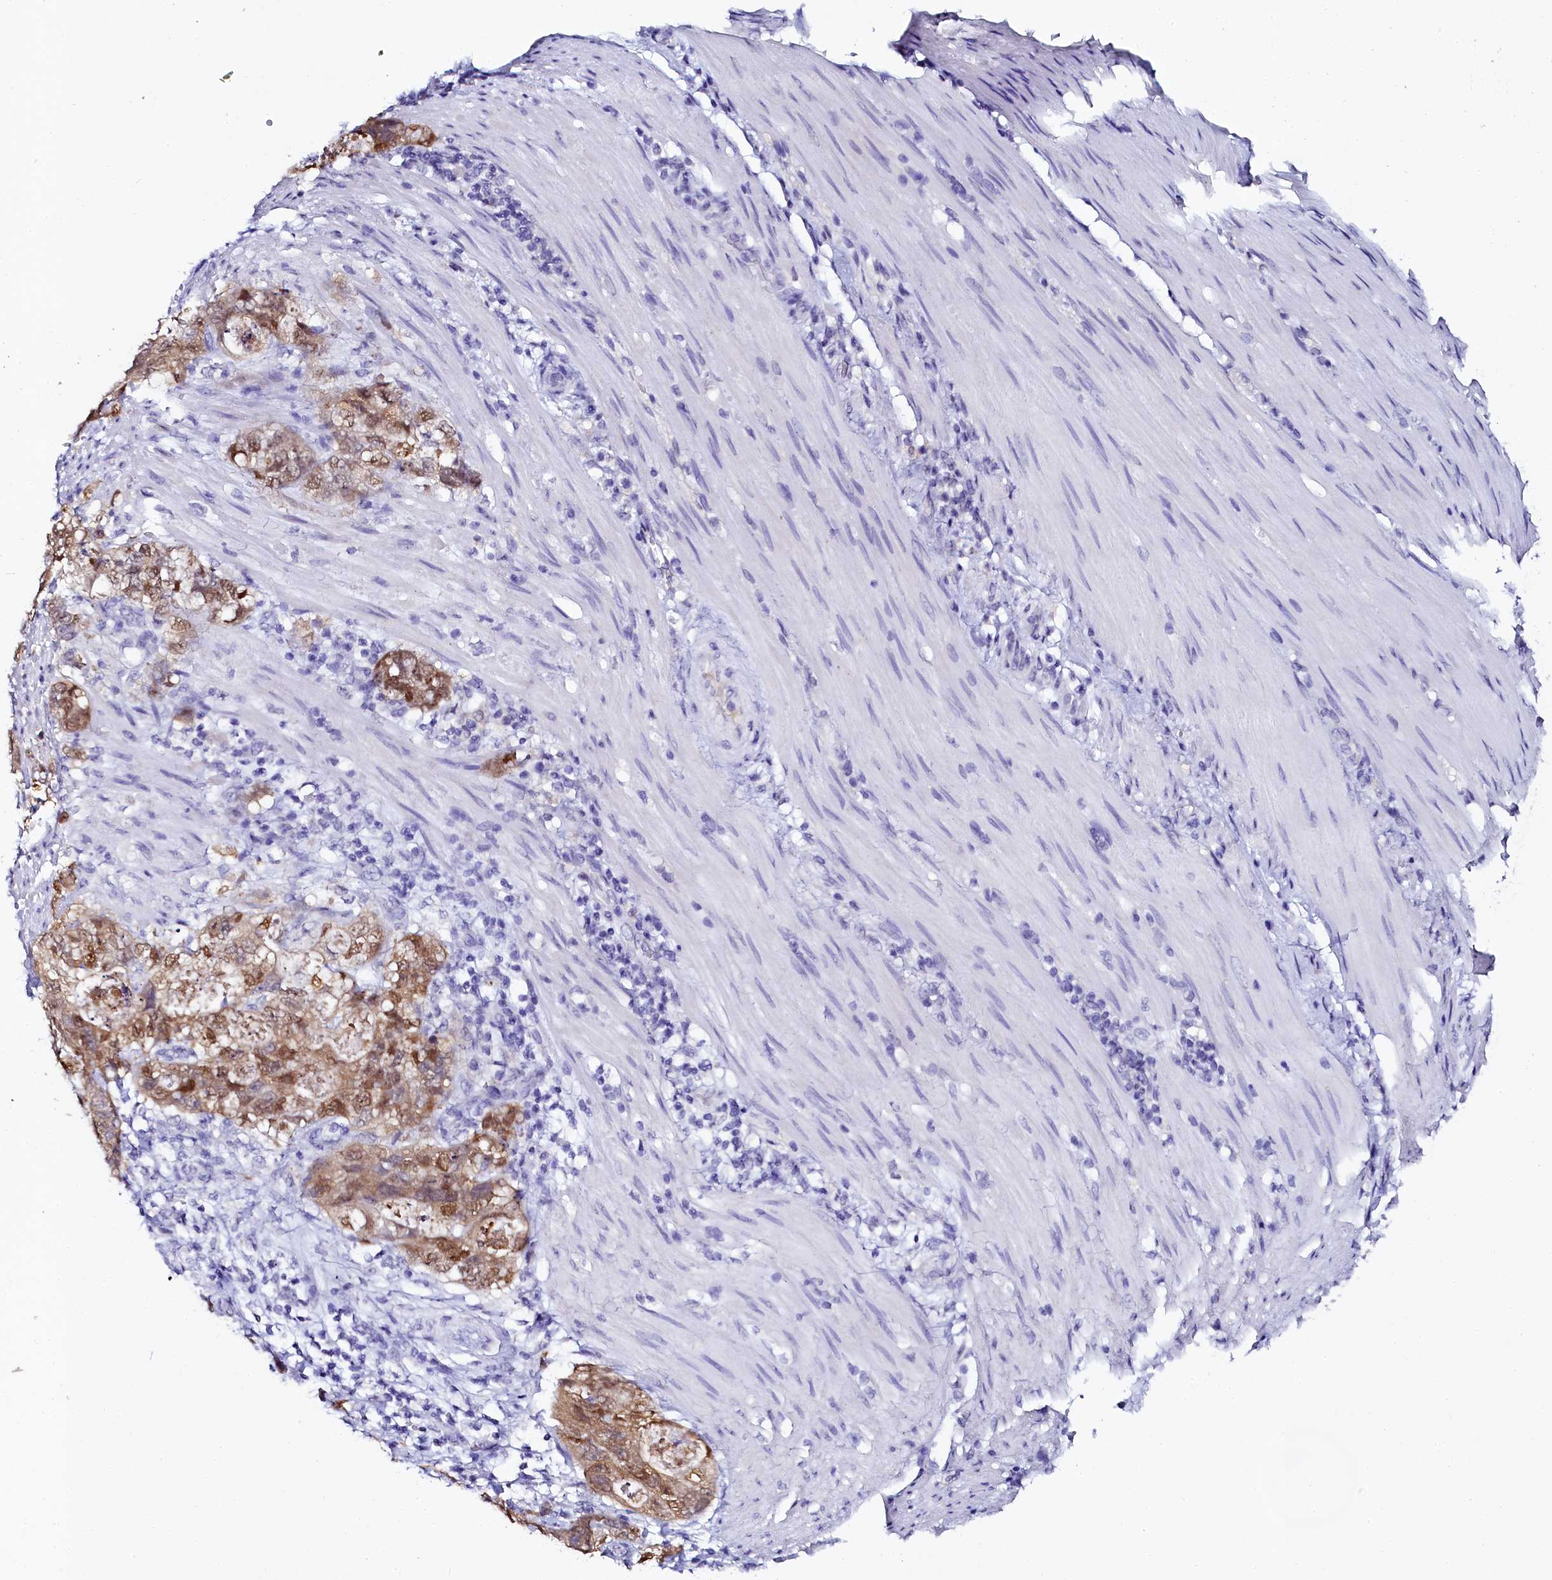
{"staining": {"intensity": "moderate", "quantity": ">75%", "location": "cytoplasmic/membranous,nuclear"}, "tissue": "stomach cancer", "cell_type": "Tumor cells", "image_type": "cancer", "snomed": [{"axis": "morphology", "description": "Normal tissue, NOS"}, {"axis": "morphology", "description": "Adenocarcinoma, NOS"}, {"axis": "topography", "description": "Stomach"}], "caption": "Stomach cancer (adenocarcinoma) stained for a protein demonstrates moderate cytoplasmic/membranous and nuclear positivity in tumor cells.", "gene": "SORD", "patient": {"sex": "female", "age": 89}}